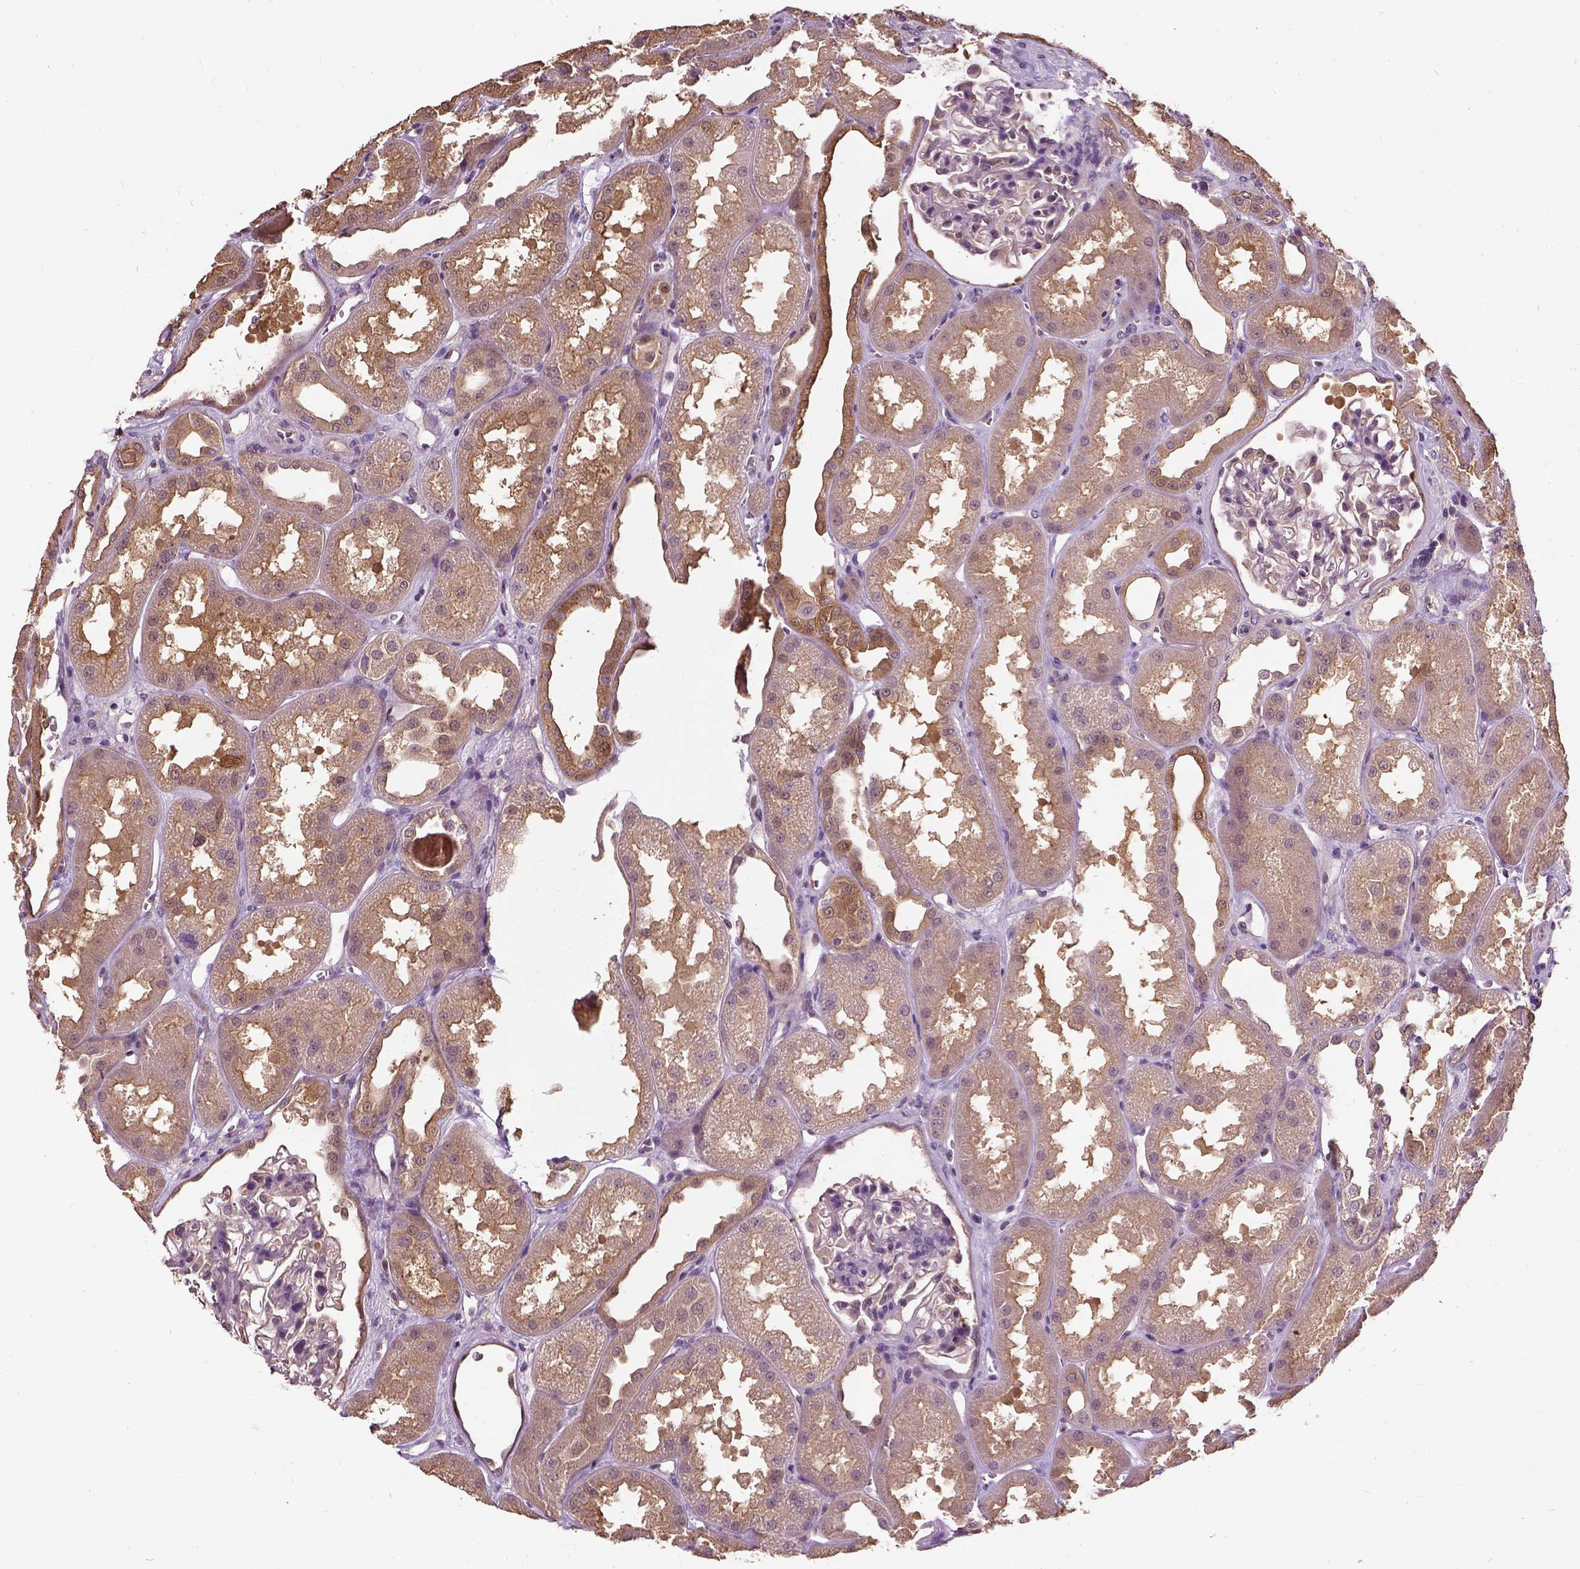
{"staining": {"intensity": "negative", "quantity": "none", "location": "none"}, "tissue": "kidney", "cell_type": "Cells in glomeruli", "image_type": "normal", "snomed": [{"axis": "morphology", "description": "Normal tissue, NOS"}, {"axis": "topography", "description": "Kidney"}], "caption": "Immunohistochemistry histopathology image of benign human kidney stained for a protein (brown), which exhibits no staining in cells in glomeruli.", "gene": "PEA15", "patient": {"sex": "male", "age": 61}}